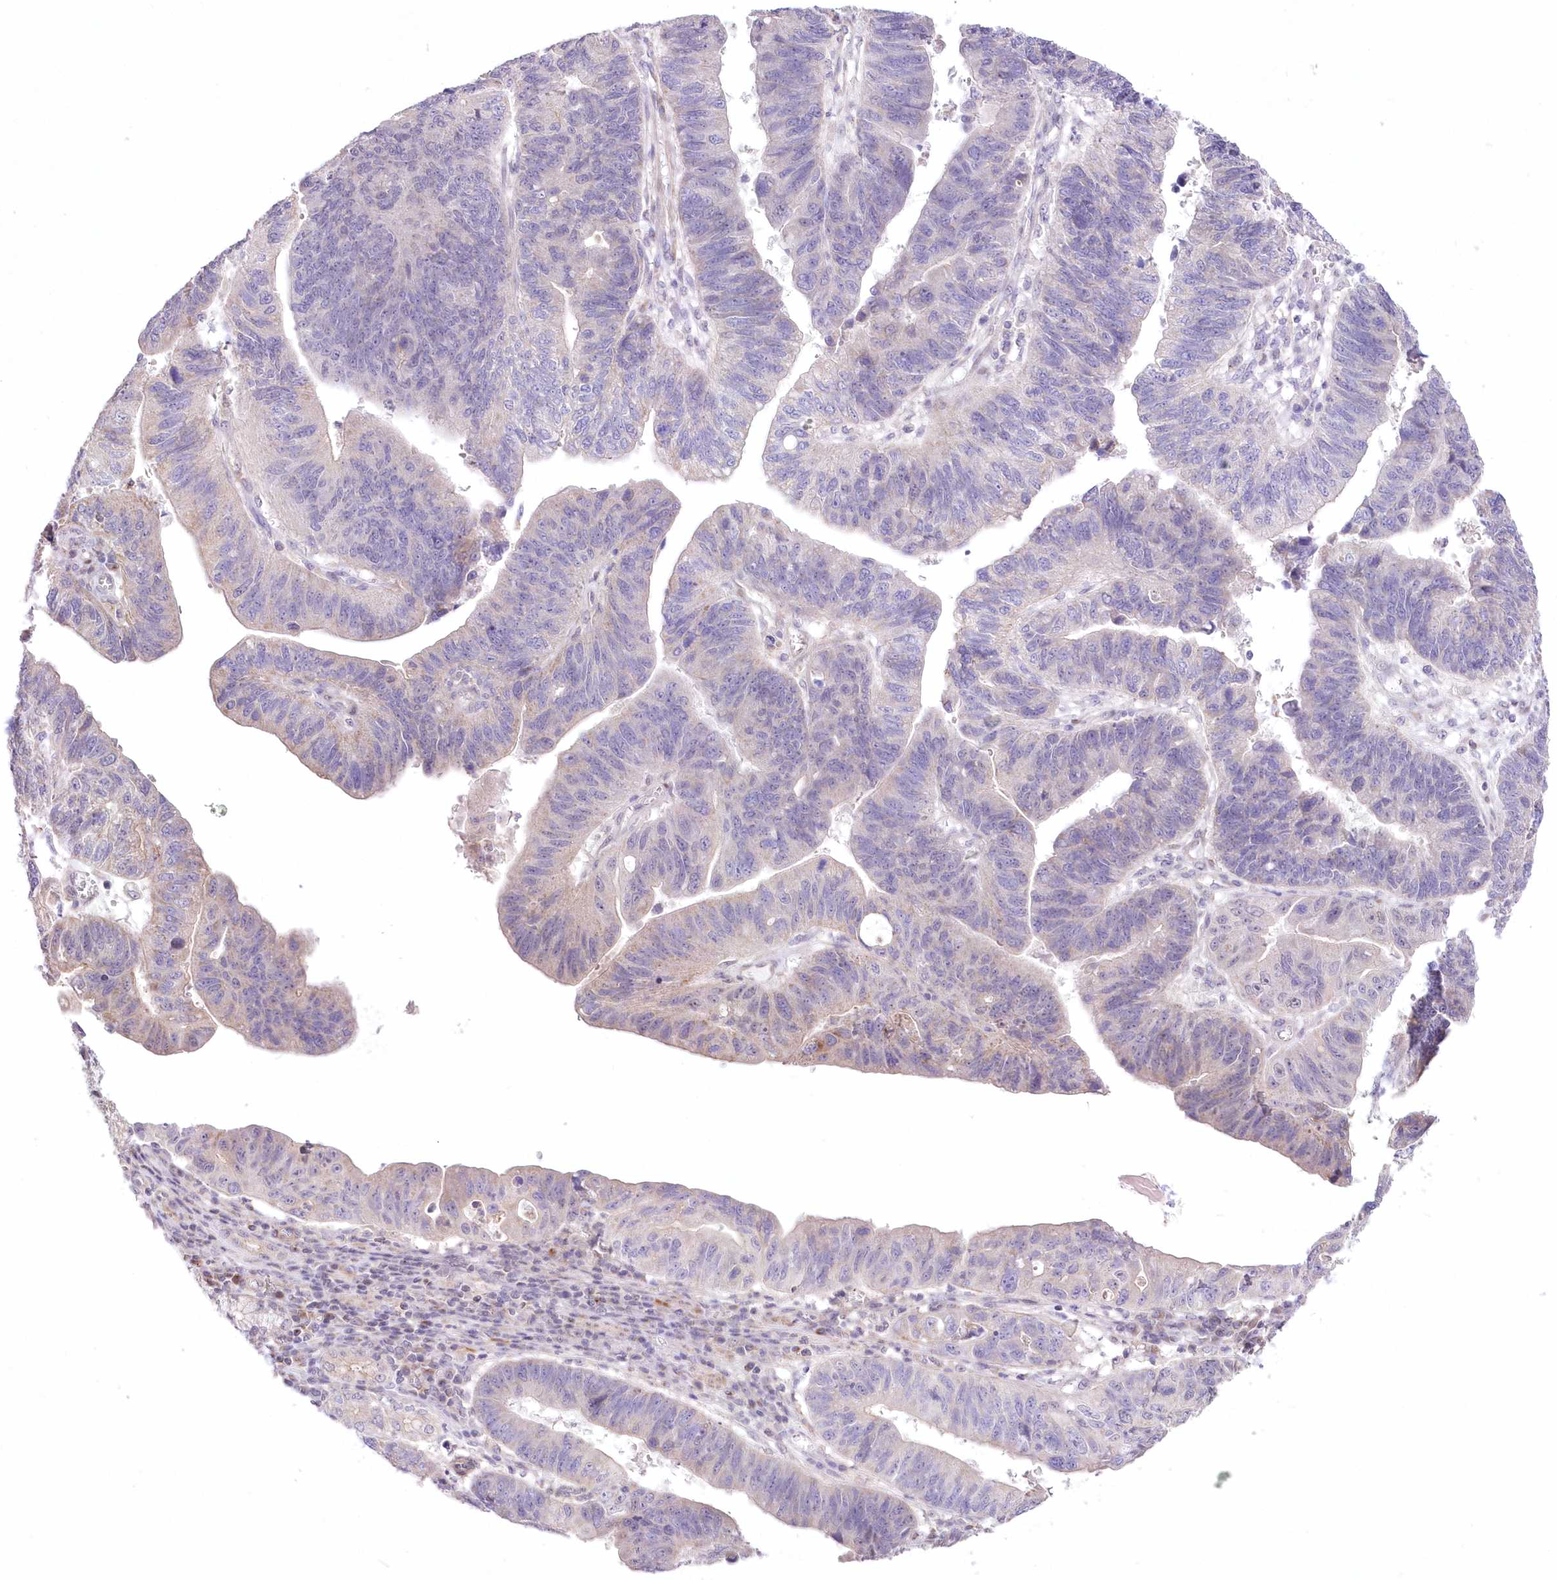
{"staining": {"intensity": "weak", "quantity": "<25%", "location": "cytoplasmic/membranous"}, "tissue": "stomach cancer", "cell_type": "Tumor cells", "image_type": "cancer", "snomed": [{"axis": "morphology", "description": "Adenocarcinoma, NOS"}, {"axis": "topography", "description": "Stomach"}], "caption": "High magnification brightfield microscopy of stomach cancer (adenocarcinoma) stained with DAB (brown) and counterstained with hematoxylin (blue): tumor cells show no significant positivity.", "gene": "FAM241B", "patient": {"sex": "male", "age": 59}}